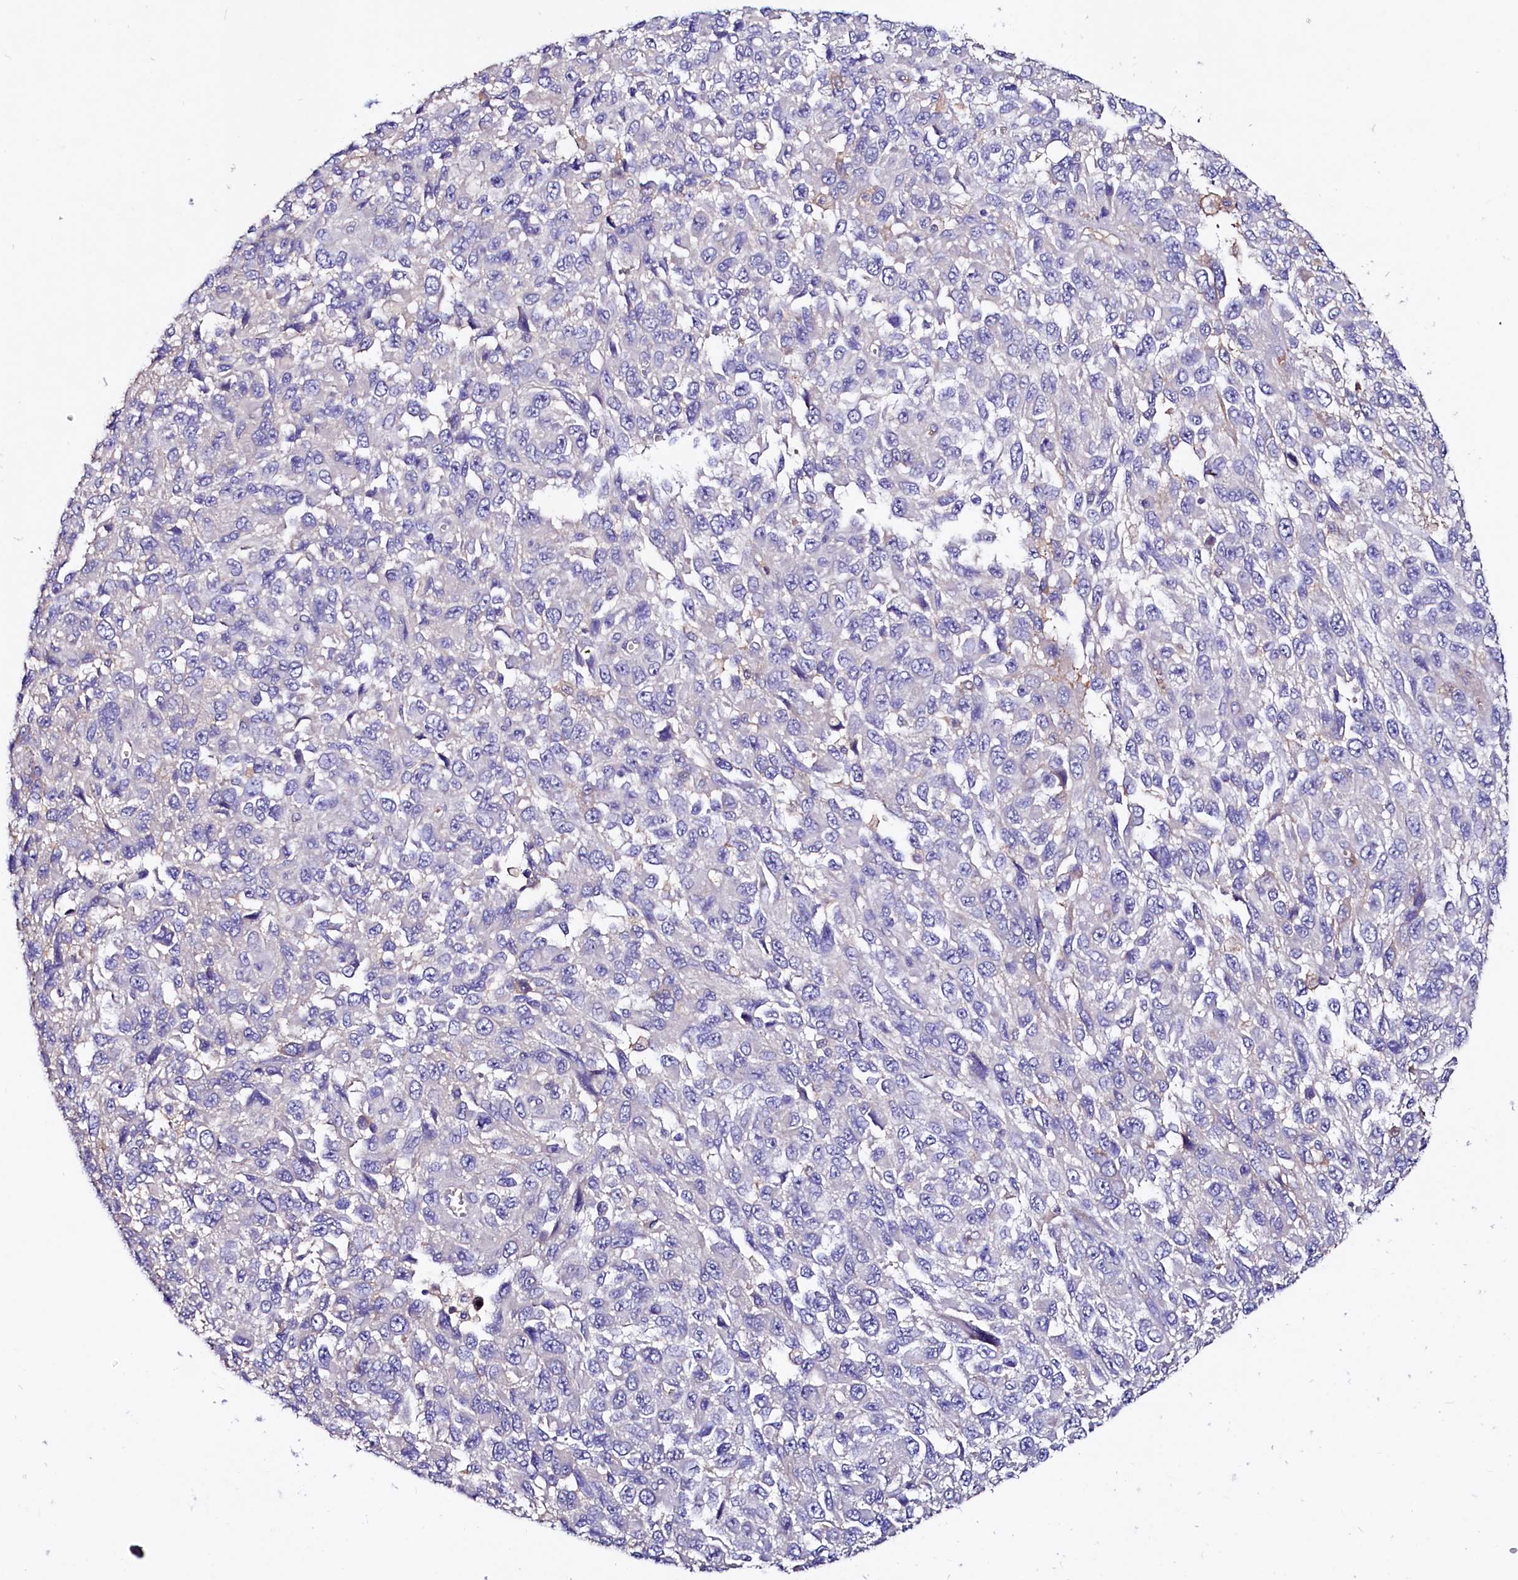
{"staining": {"intensity": "negative", "quantity": "none", "location": "none"}, "tissue": "melanoma", "cell_type": "Tumor cells", "image_type": "cancer", "snomed": [{"axis": "morphology", "description": "Normal tissue, NOS"}, {"axis": "morphology", "description": "Malignant melanoma, NOS"}, {"axis": "topography", "description": "Skin"}], "caption": "This is an immunohistochemistry (IHC) micrograph of human melanoma. There is no expression in tumor cells.", "gene": "IL17RD", "patient": {"sex": "female", "age": 96}}